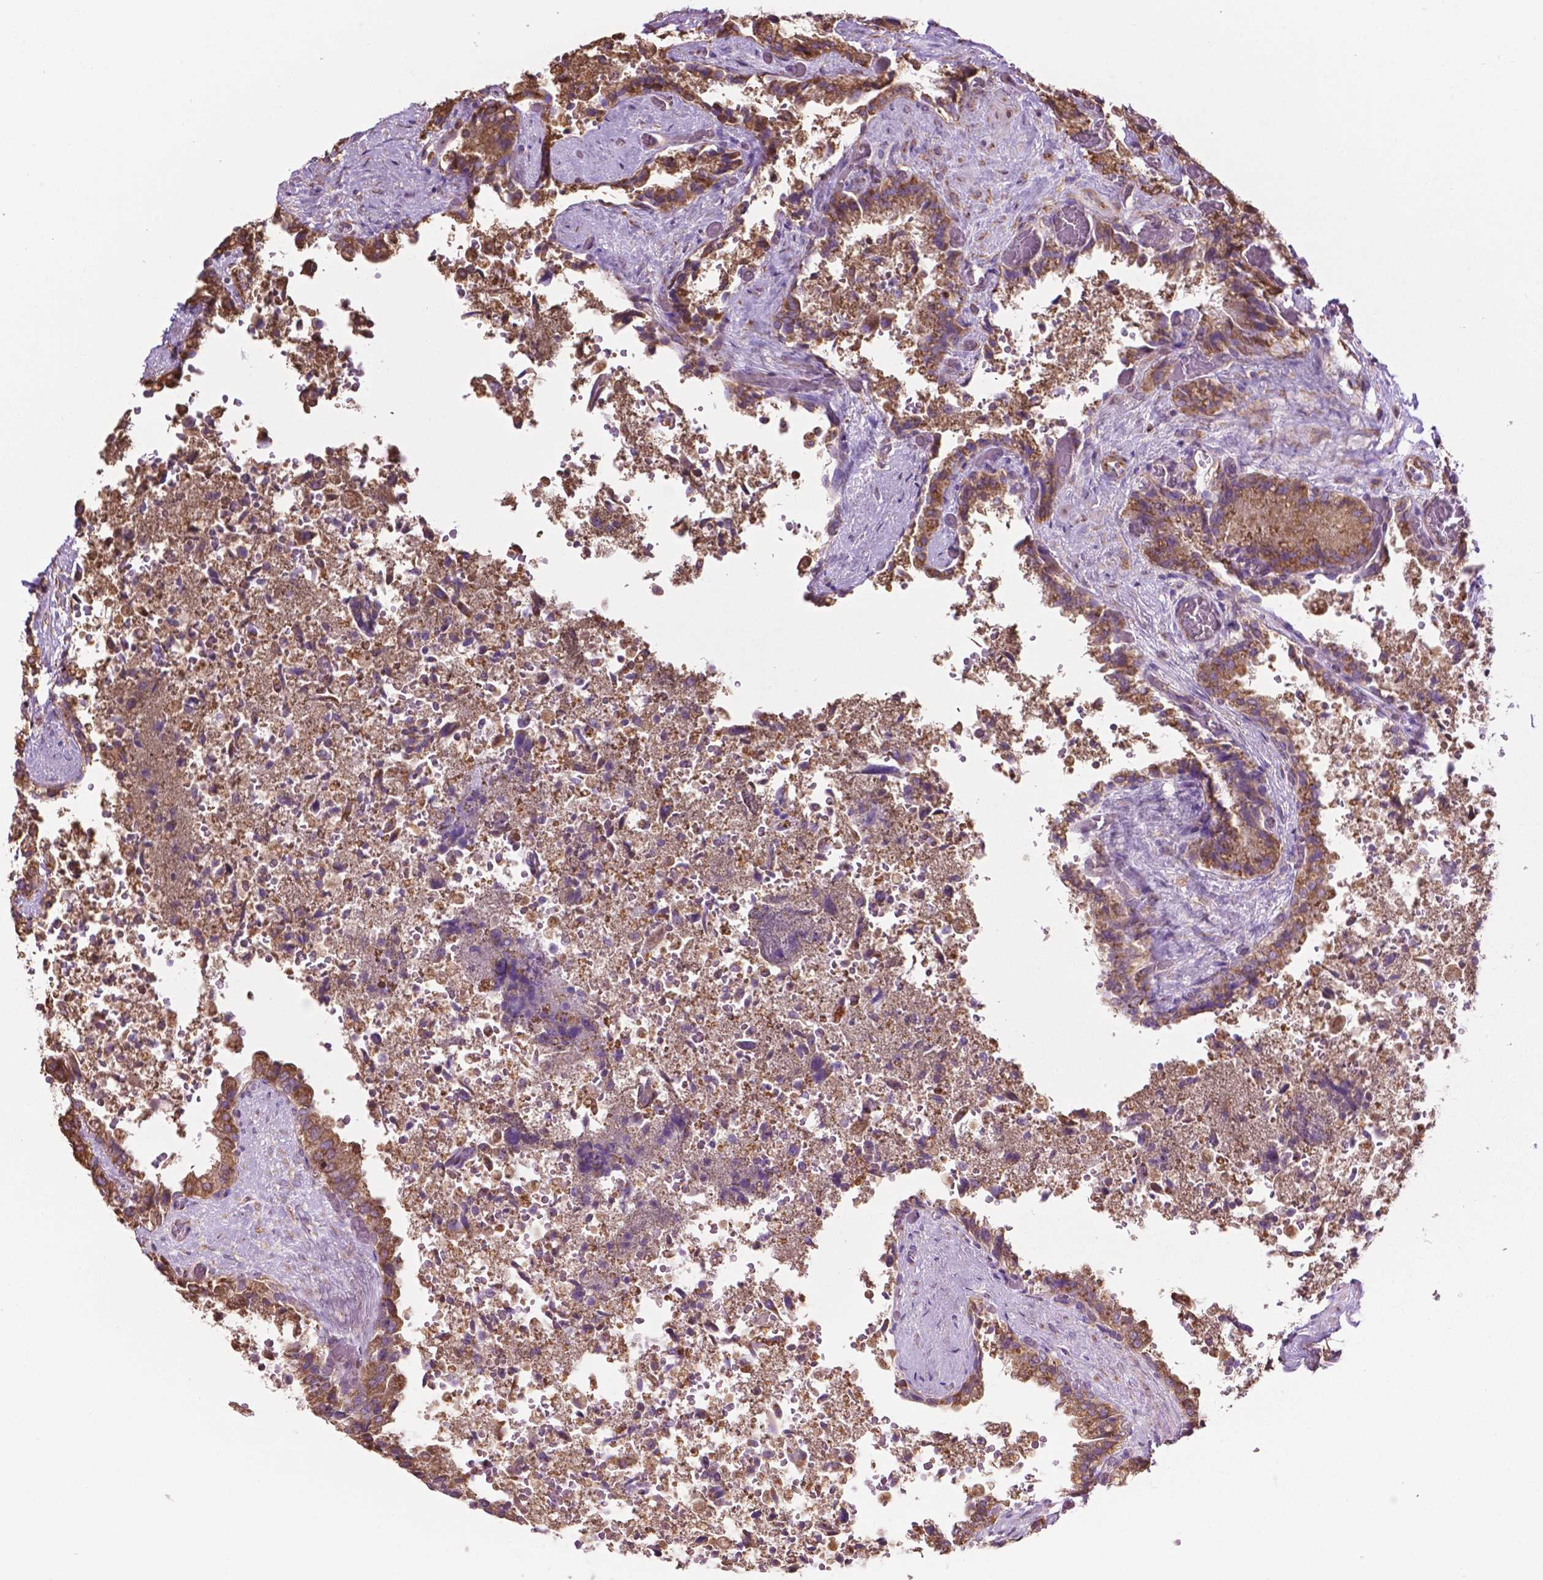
{"staining": {"intensity": "moderate", "quantity": ">75%", "location": "cytoplasmic/membranous"}, "tissue": "seminal vesicle", "cell_type": "Glandular cells", "image_type": "normal", "snomed": [{"axis": "morphology", "description": "Normal tissue, NOS"}, {"axis": "topography", "description": "Seminal veicle"}], "caption": "Brown immunohistochemical staining in unremarkable human seminal vesicle shows moderate cytoplasmic/membranous positivity in approximately >75% of glandular cells. (IHC, brightfield microscopy, high magnification).", "gene": "RPL29", "patient": {"sex": "male", "age": 57}}